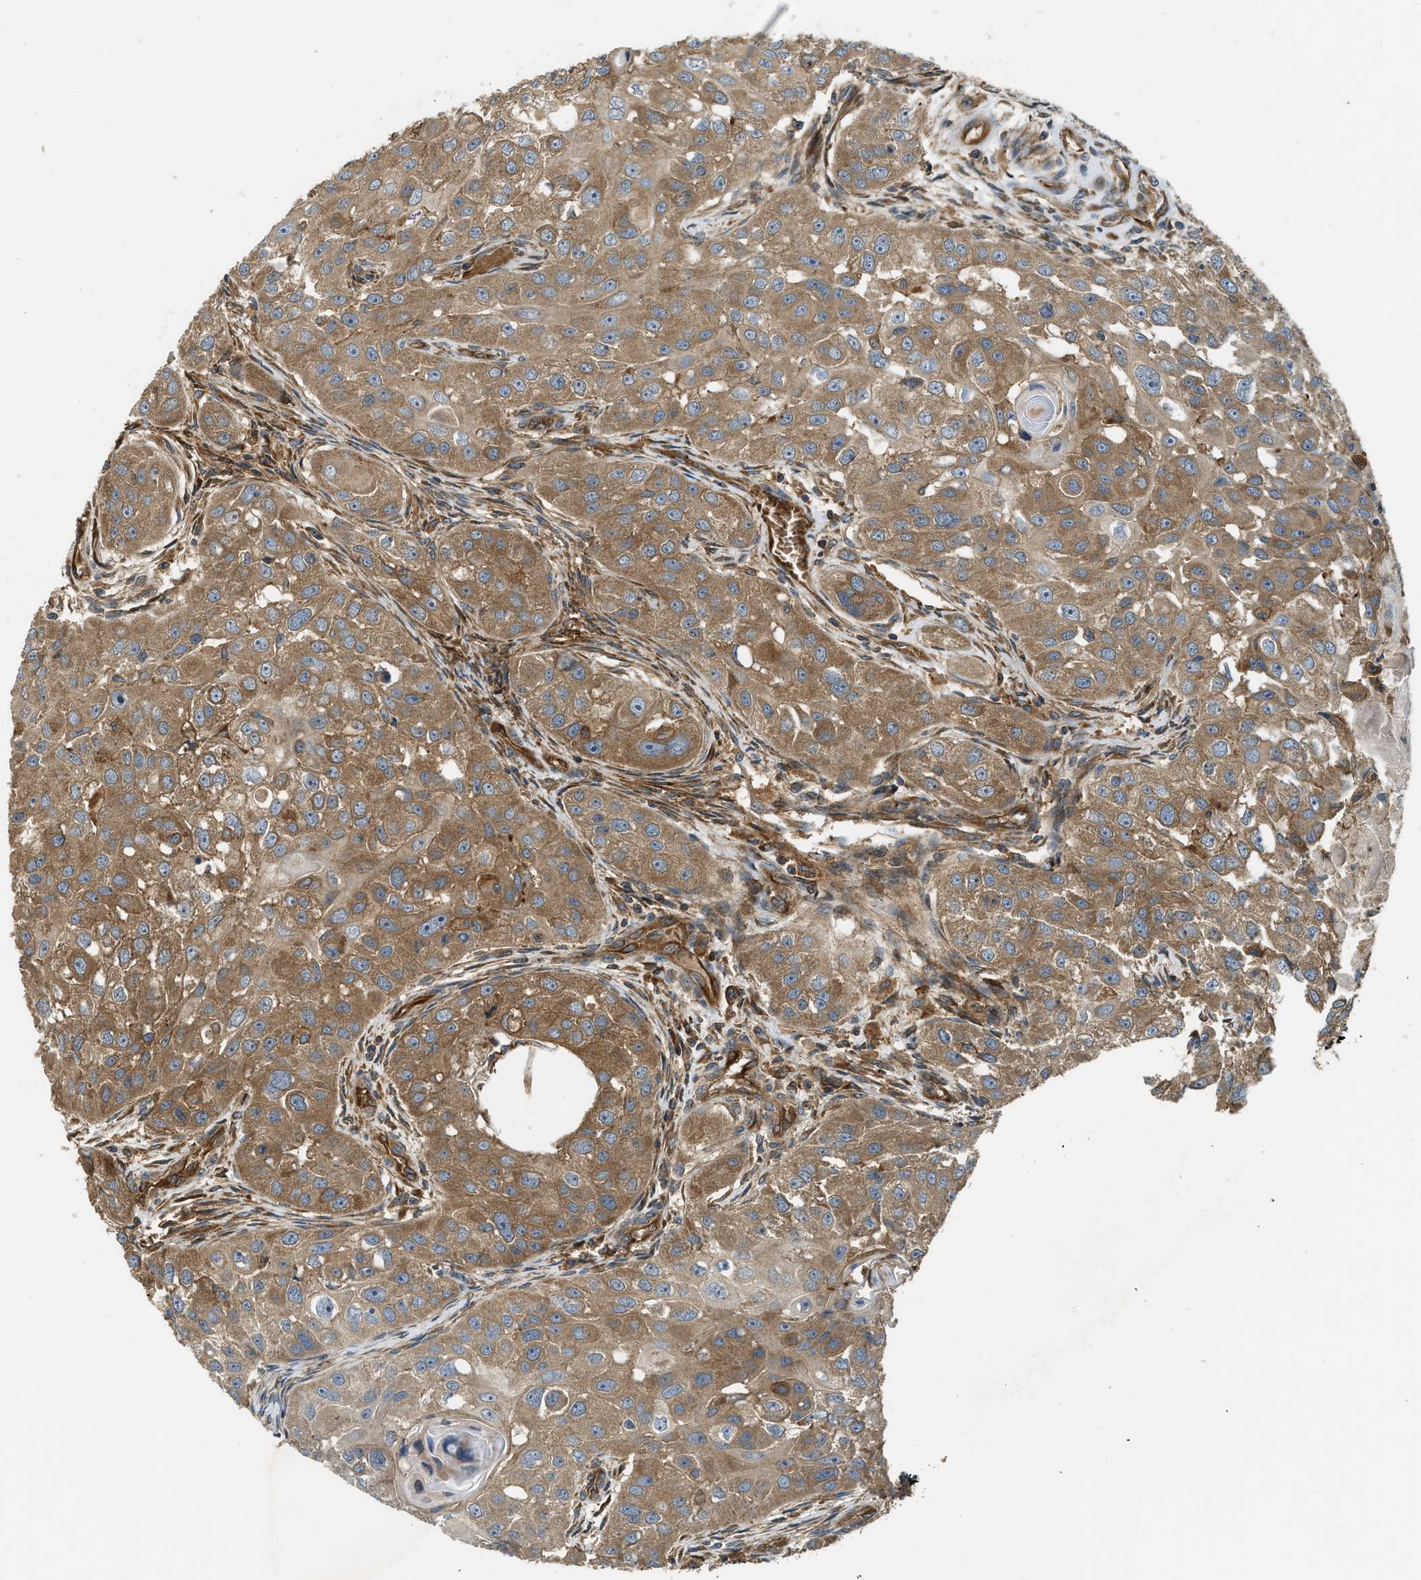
{"staining": {"intensity": "moderate", "quantity": ">75%", "location": "cytoplasmic/membranous"}, "tissue": "head and neck cancer", "cell_type": "Tumor cells", "image_type": "cancer", "snomed": [{"axis": "morphology", "description": "Normal tissue, NOS"}, {"axis": "morphology", "description": "Squamous cell carcinoma, NOS"}, {"axis": "topography", "description": "Skeletal muscle"}, {"axis": "topography", "description": "Head-Neck"}], "caption": "A medium amount of moderate cytoplasmic/membranous staining is seen in approximately >75% of tumor cells in head and neck squamous cell carcinoma tissue.", "gene": "BAG4", "patient": {"sex": "male", "age": 51}}